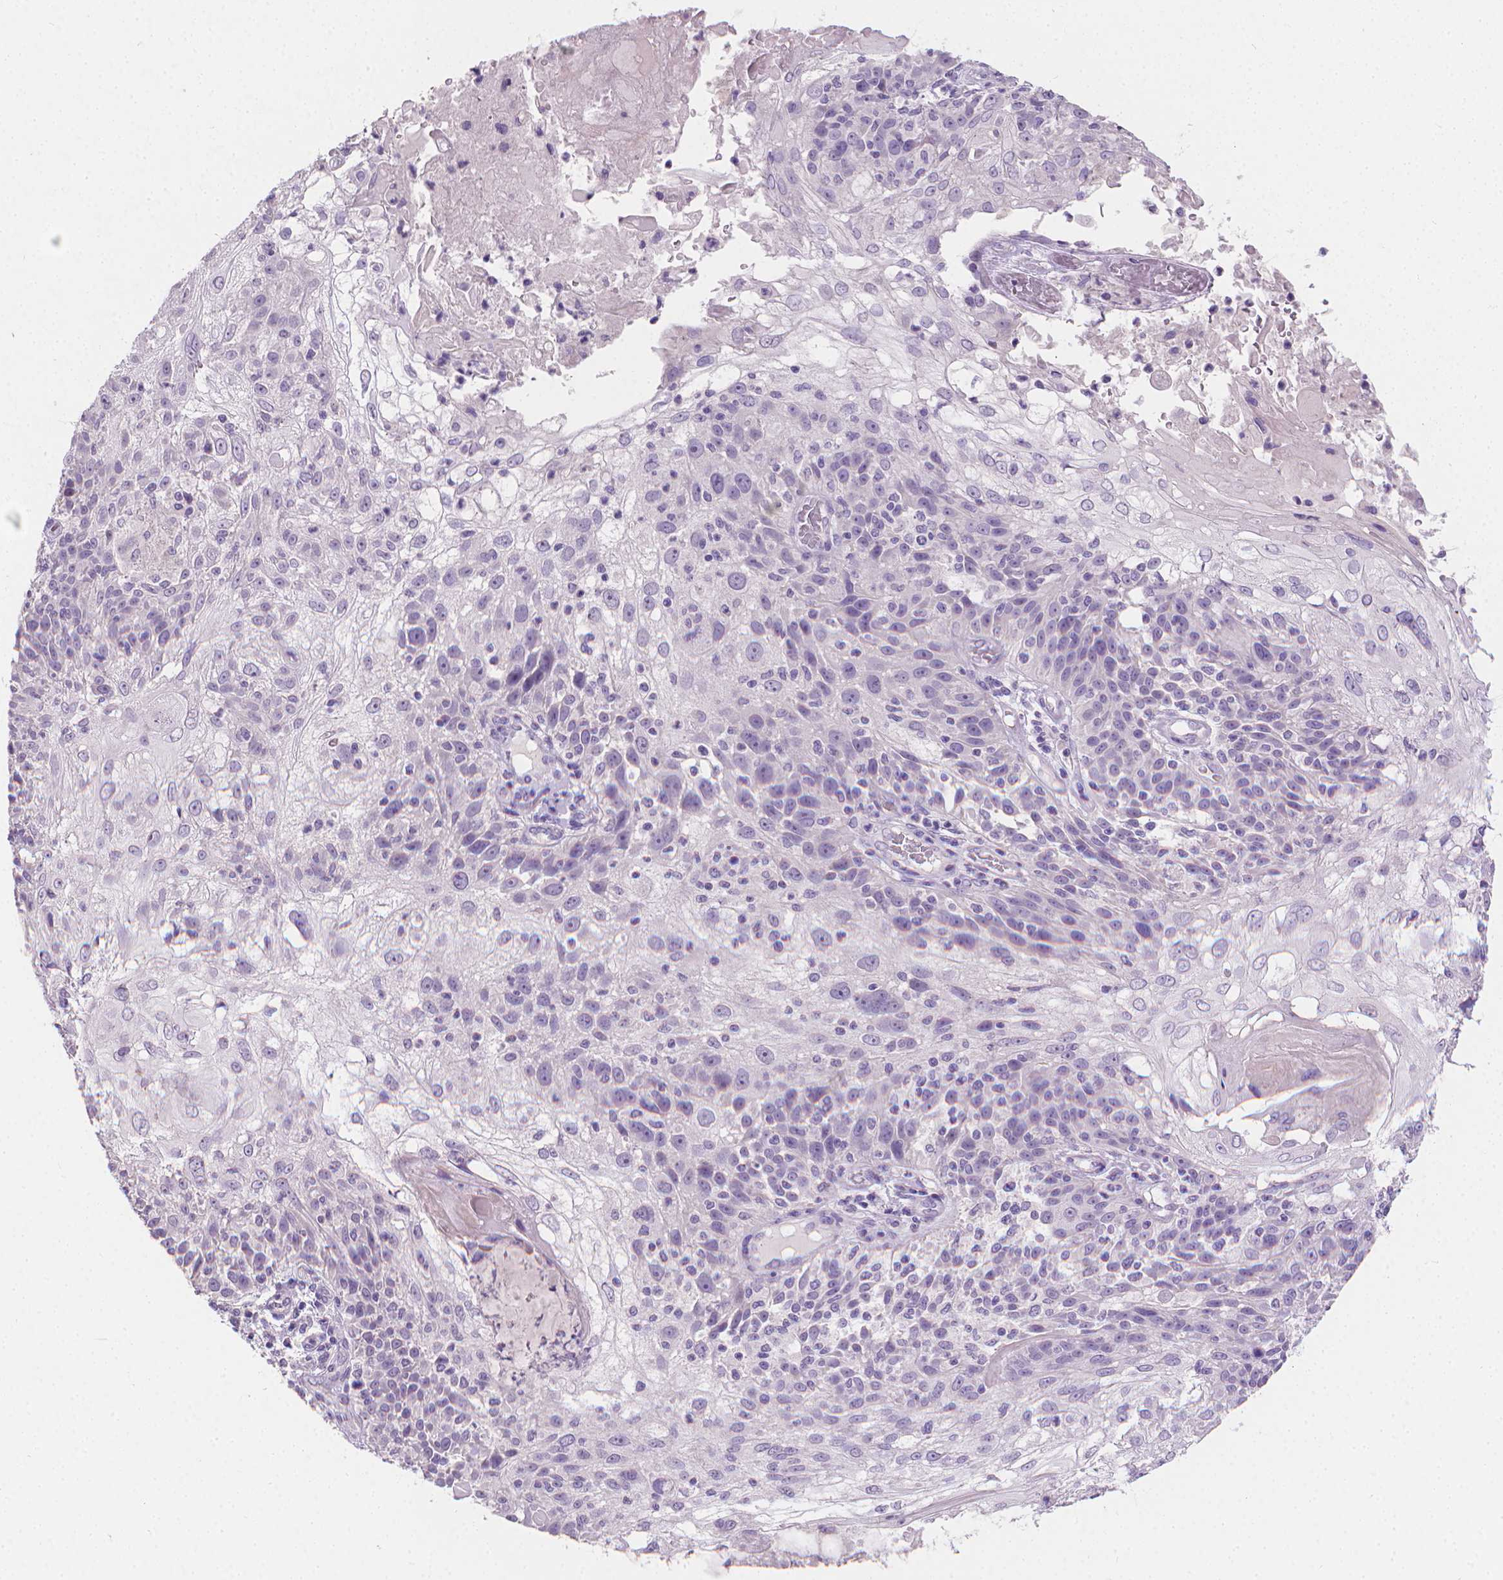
{"staining": {"intensity": "negative", "quantity": "none", "location": "none"}, "tissue": "skin cancer", "cell_type": "Tumor cells", "image_type": "cancer", "snomed": [{"axis": "morphology", "description": "Normal tissue, NOS"}, {"axis": "morphology", "description": "Squamous cell carcinoma, NOS"}, {"axis": "topography", "description": "Skin"}], "caption": "Protein analysis of squamous cell carcinoma (skin) shows no significant staining in tumor cells.", "gene": "TNNI2", "patient": {"sex": "female", "age": 83}}